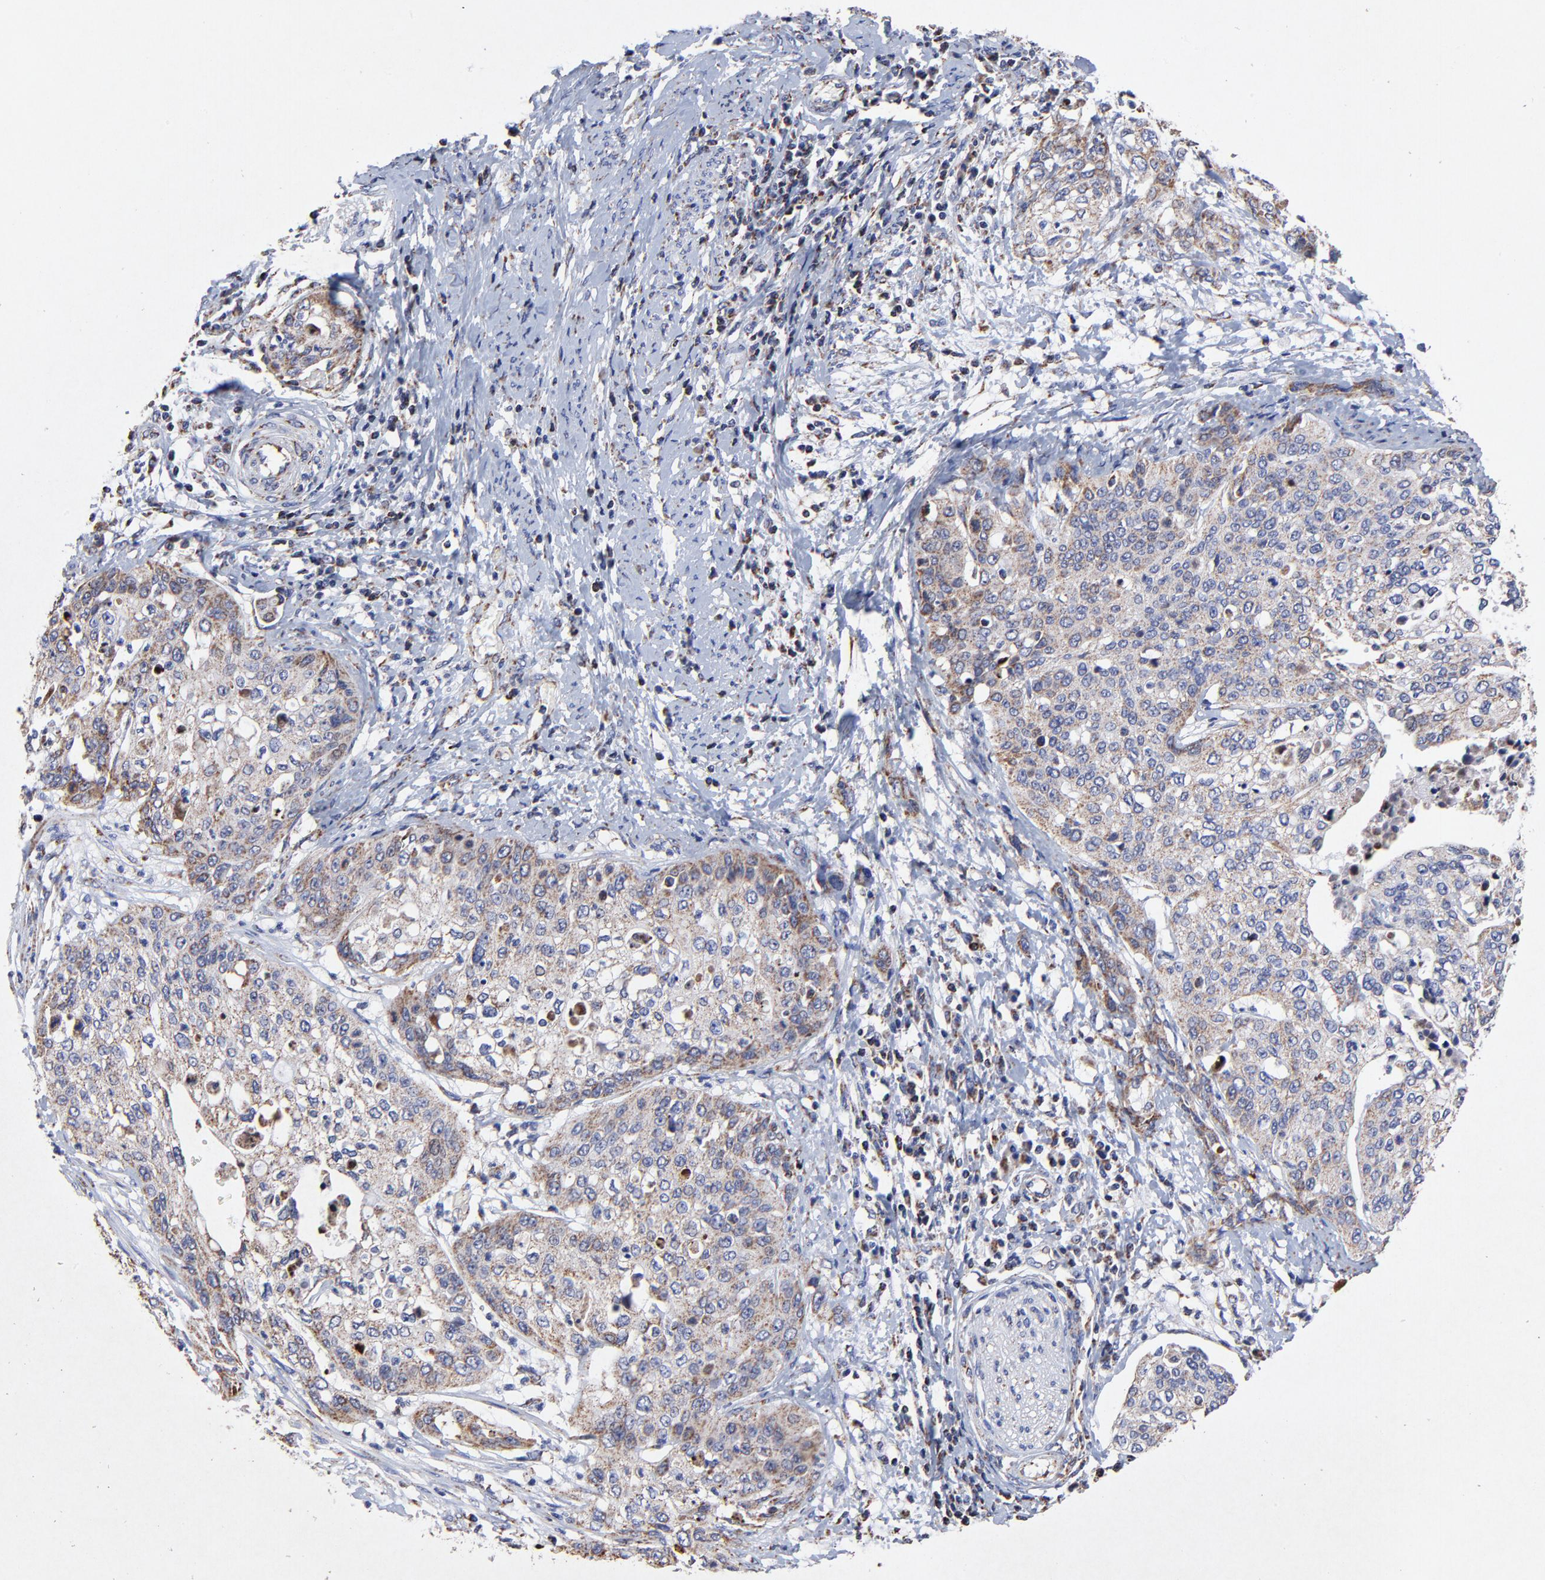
{"staining": {"intensity": "weak", "quantity": ">75%", "location": "cytoplasmic/membranous"}, "tissue": "cervical cancer", "cell_type": "Tumor cells", "image_type": "cancer", "snomed": [{"axis": "morphology", "description": "Squamous cell carcinoma, NOS"}, {"axis": "topography", "description": "Cervix"}], "caption": "Brown immunohistochemical staining in human cervical cancer (squamous cell carcinoma) displays weak cytoplasmic/membranous expression in approximately >75% of tumor cells. The protein is shown in brown color, while the nuclei are stained blue.", "gene": "SSBP1", "patient": {"sex": "female", "age": 41}}